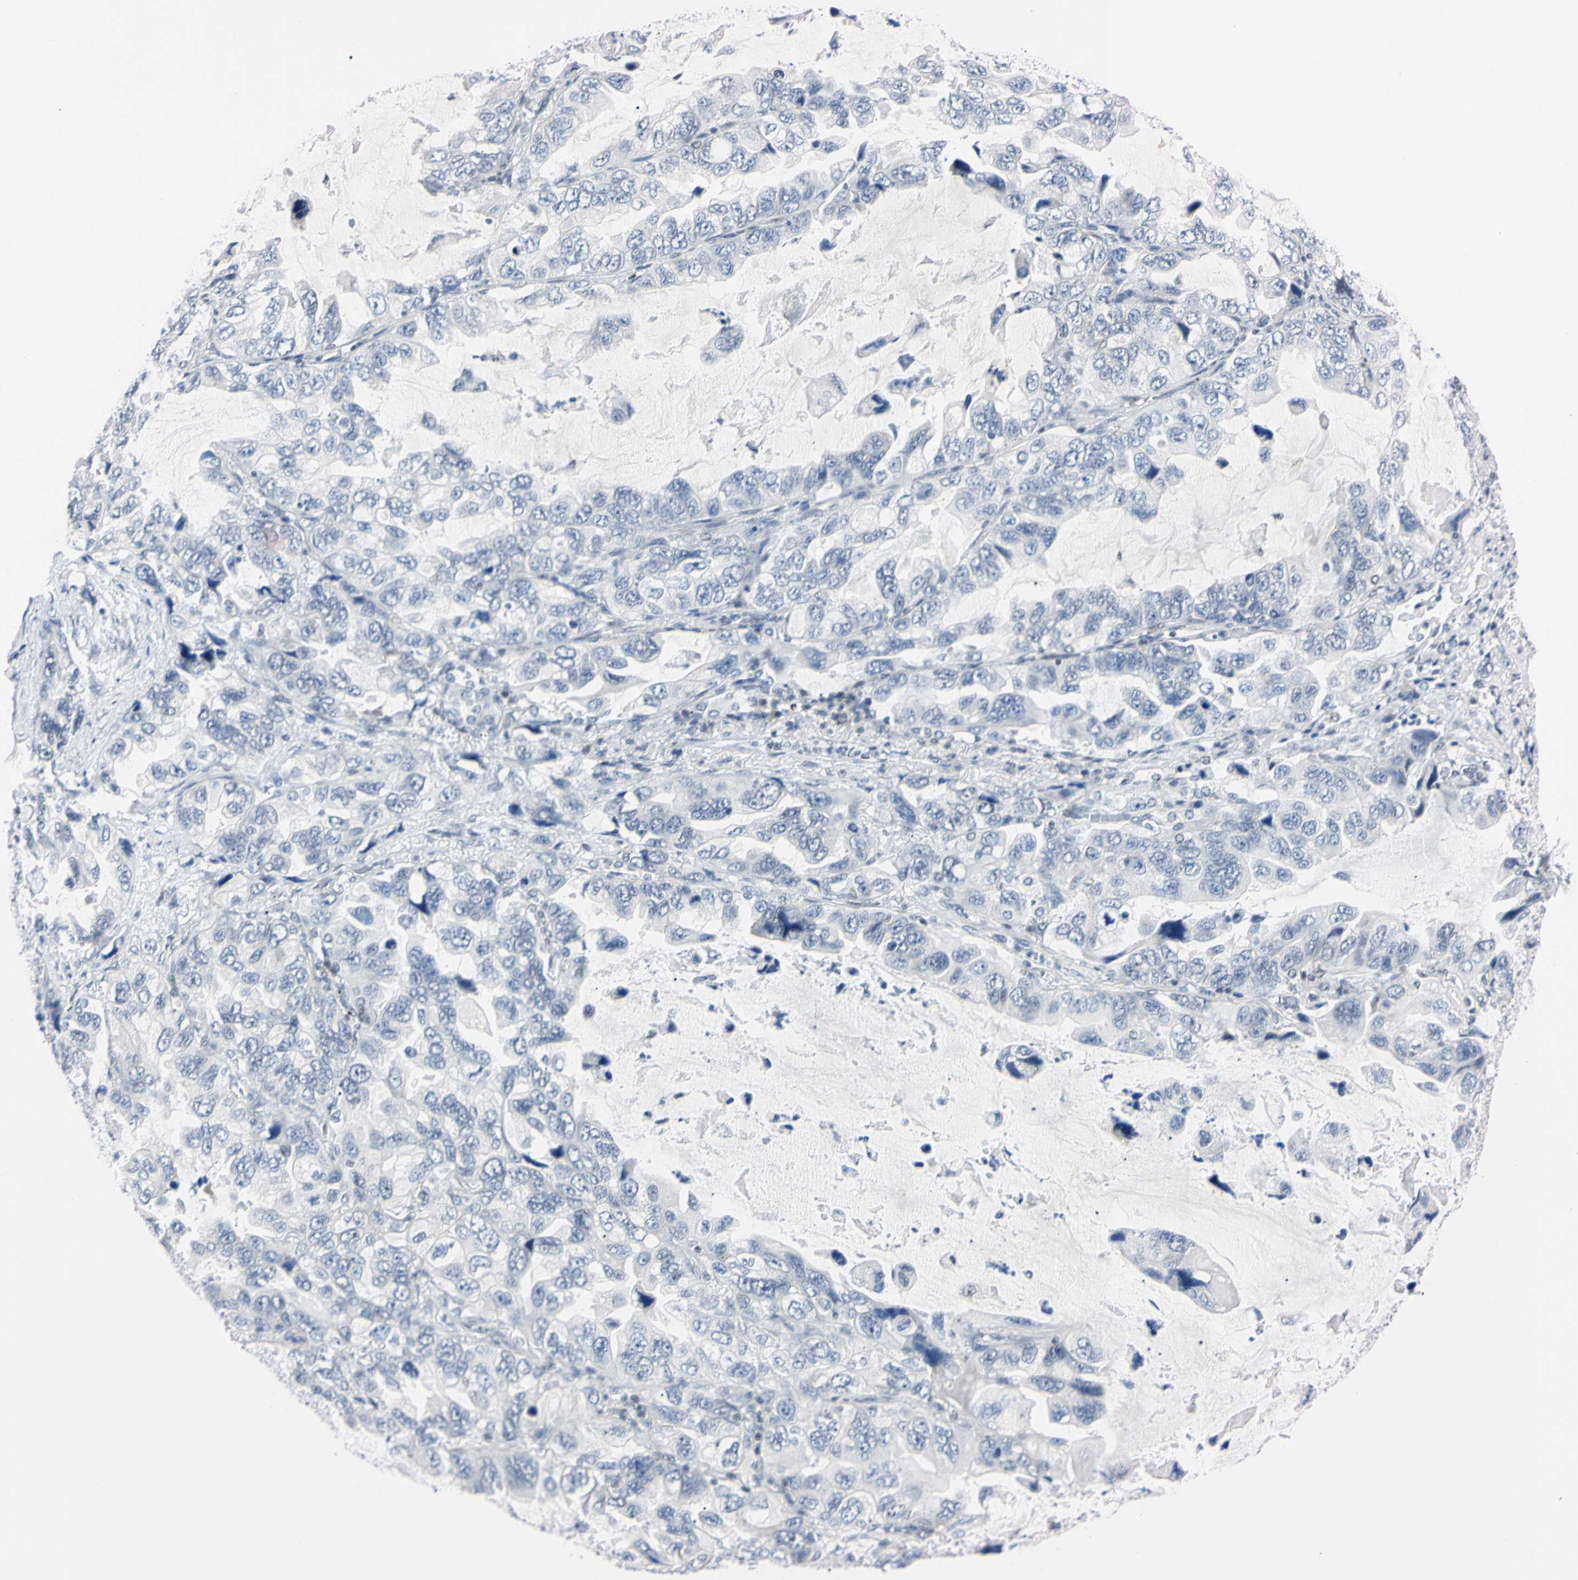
{"staining": {"intensity": "negative", "quantity": "none", "location": "none"}, "tissue": "lung cancer", "cell_type": "Tumor cells", "image_type": "cancer", "snomed": [{"axis": "morphology", "description": "Squamous cell carcinoma, NOS"}, {"axis": "topography", "description": "Lung"}], "caption": "Human squamous cell carcinoma (lung) stained for a protein using immunohistochemistry displays no positivity in tumor cells.", "gene": "C1orf174", "patient": {"sex": "female", "age": 73}}